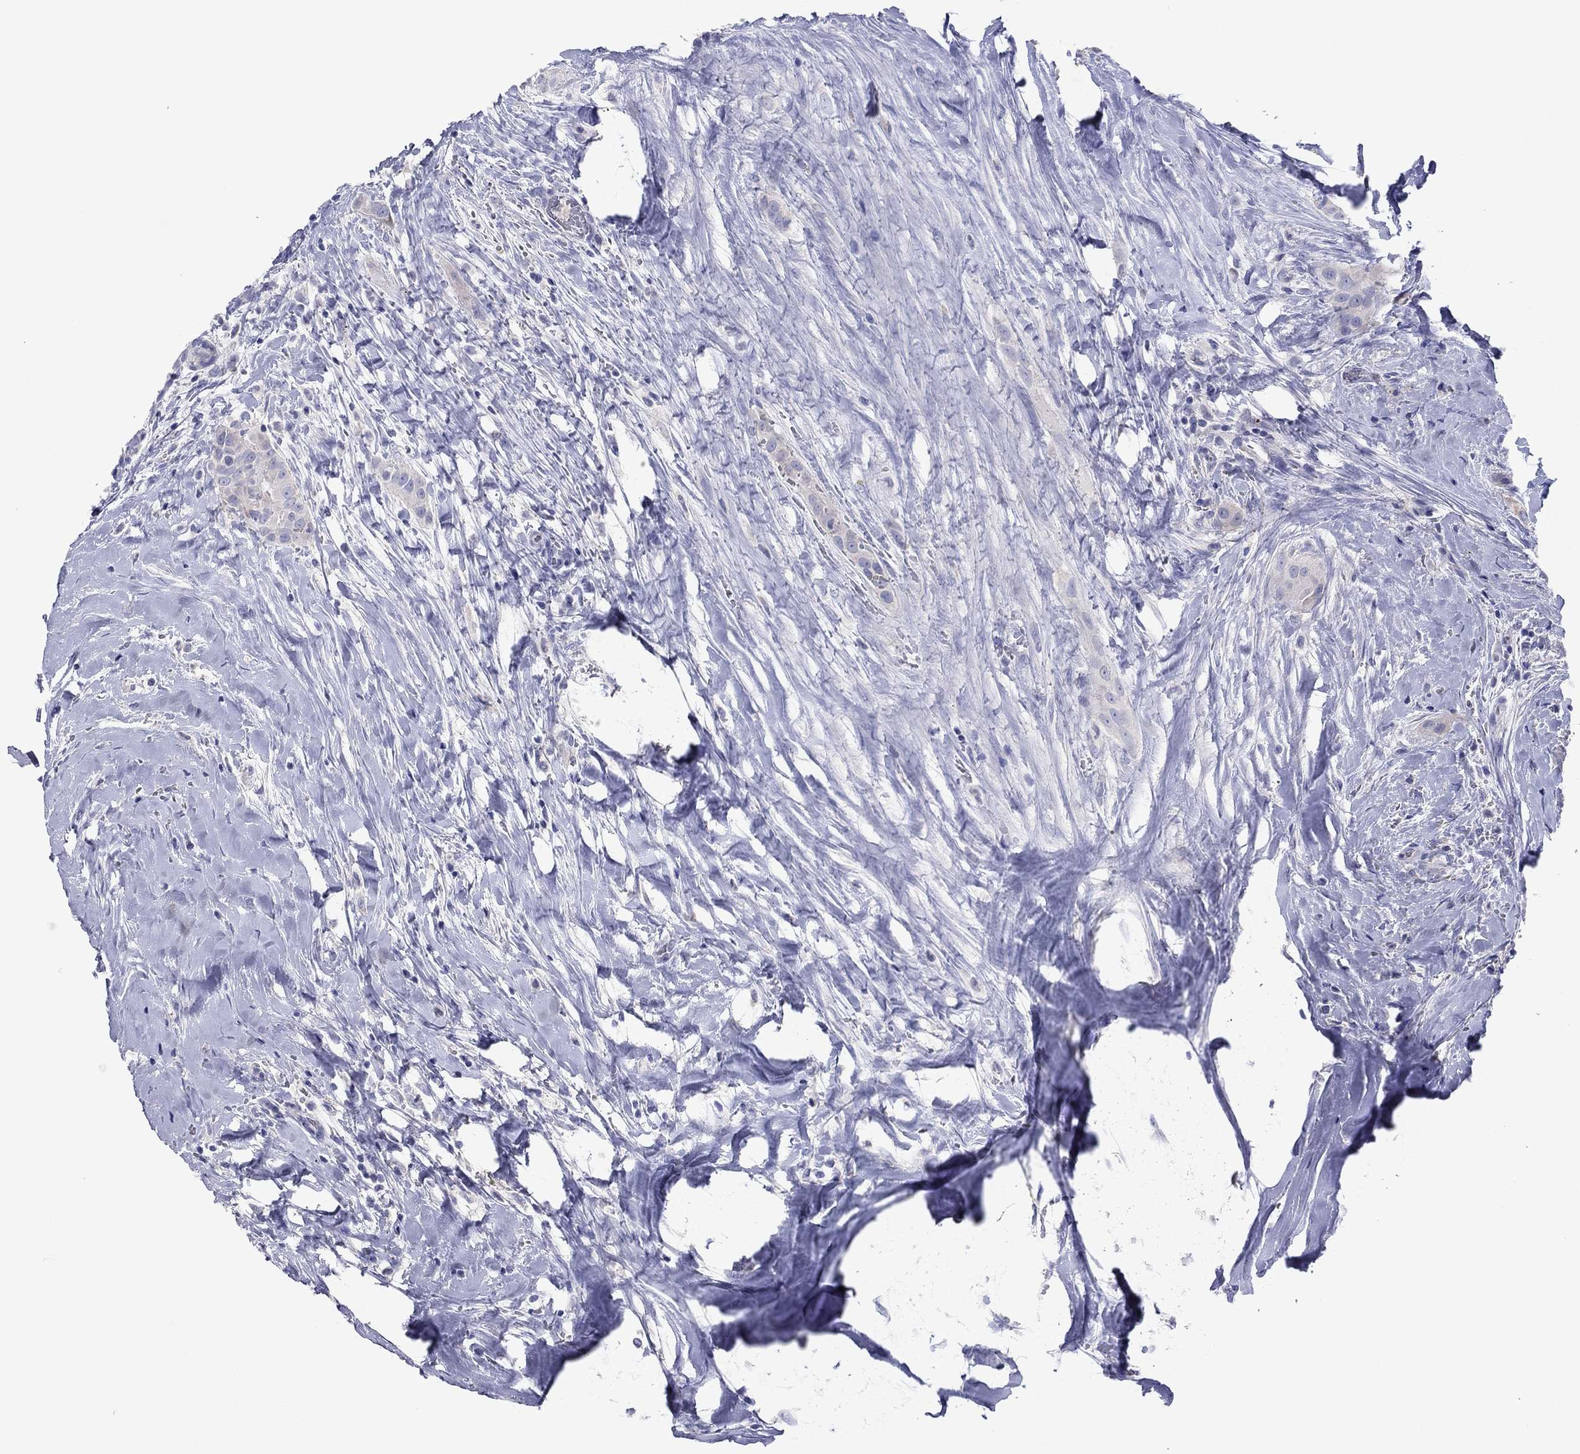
{"staining": {"intensity": "negative", "quantity": "none", "location": "none"}, "tissue": "thyroid cancer", "cell_type": "Tumor cells", "image_type": "cancer", "snomed": [{"axis": "morphology", "description": "Papillary adenocarcinoma, NOS"}, {"axis": "topography", "description": "Thyroid gland"}], "caption": "An image of thyroid cancer stained for a protein displays no brown staining in tumor cells.", "gene": "GRK7", "patient": {"sex": "male", "age": 61}}